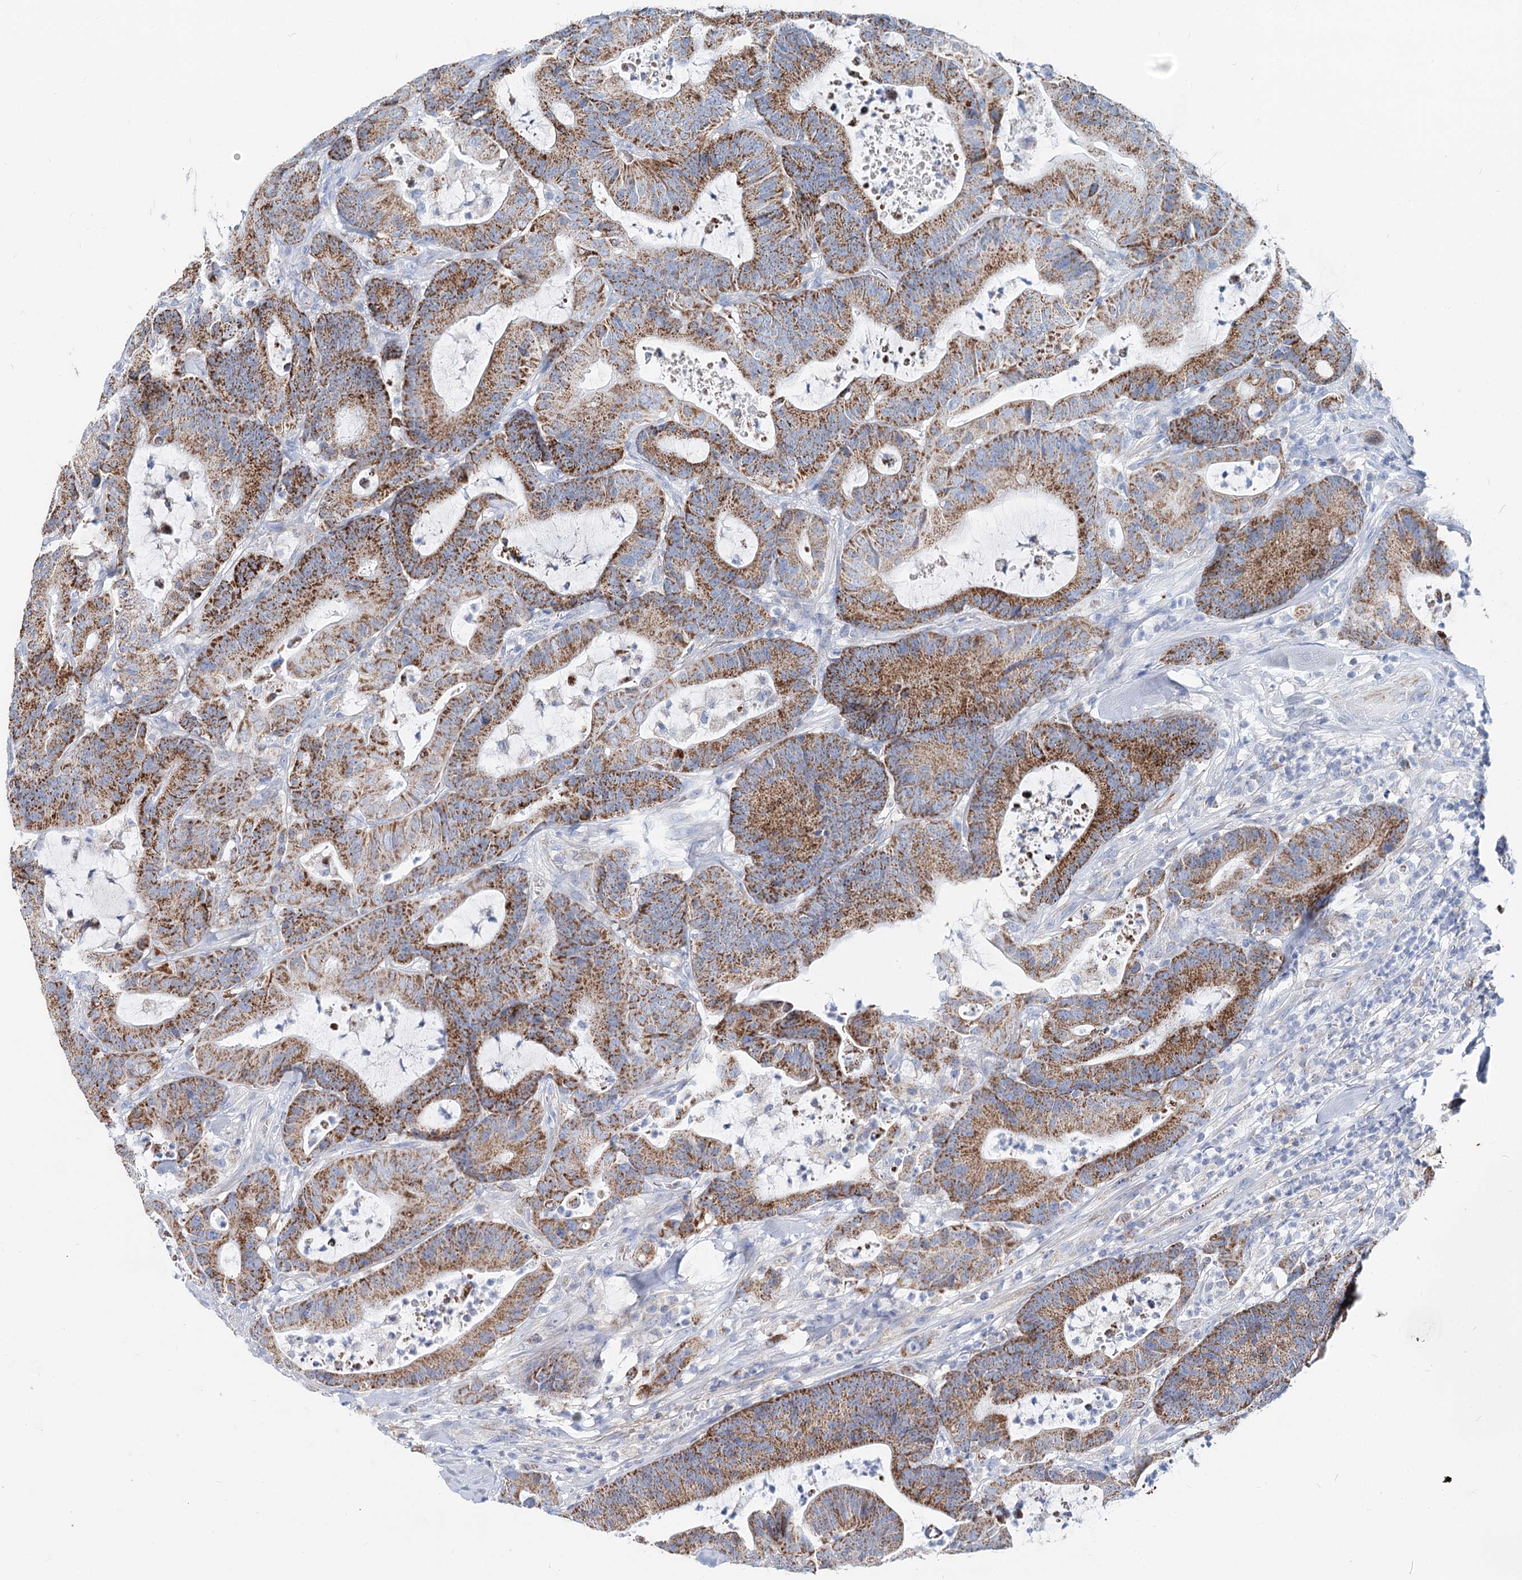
{"staining": {"intensity": "strong", "quantity": "25%-75%", "location": "cytoplasmic/membranous"}, "tissue": "colorectal cancer", "cell_type": "Tumor cells", "image_type": "cancer", "snomed": [{"axis": "morphology", "description": "Adenocarcinoma, NOS"}, {"axis": "topography", "description": "Colon"}], "caption": "High-power microscopy captured an immunohistochemistry (IHC) histopathology image of colorectal adenocarcinoma, revealing strong cytoplasmic/membranous positivity in approximately 25%-75% of tumor cells.", "gene": "MCCC2", "patient": {"sex": "female", "age": 84}}